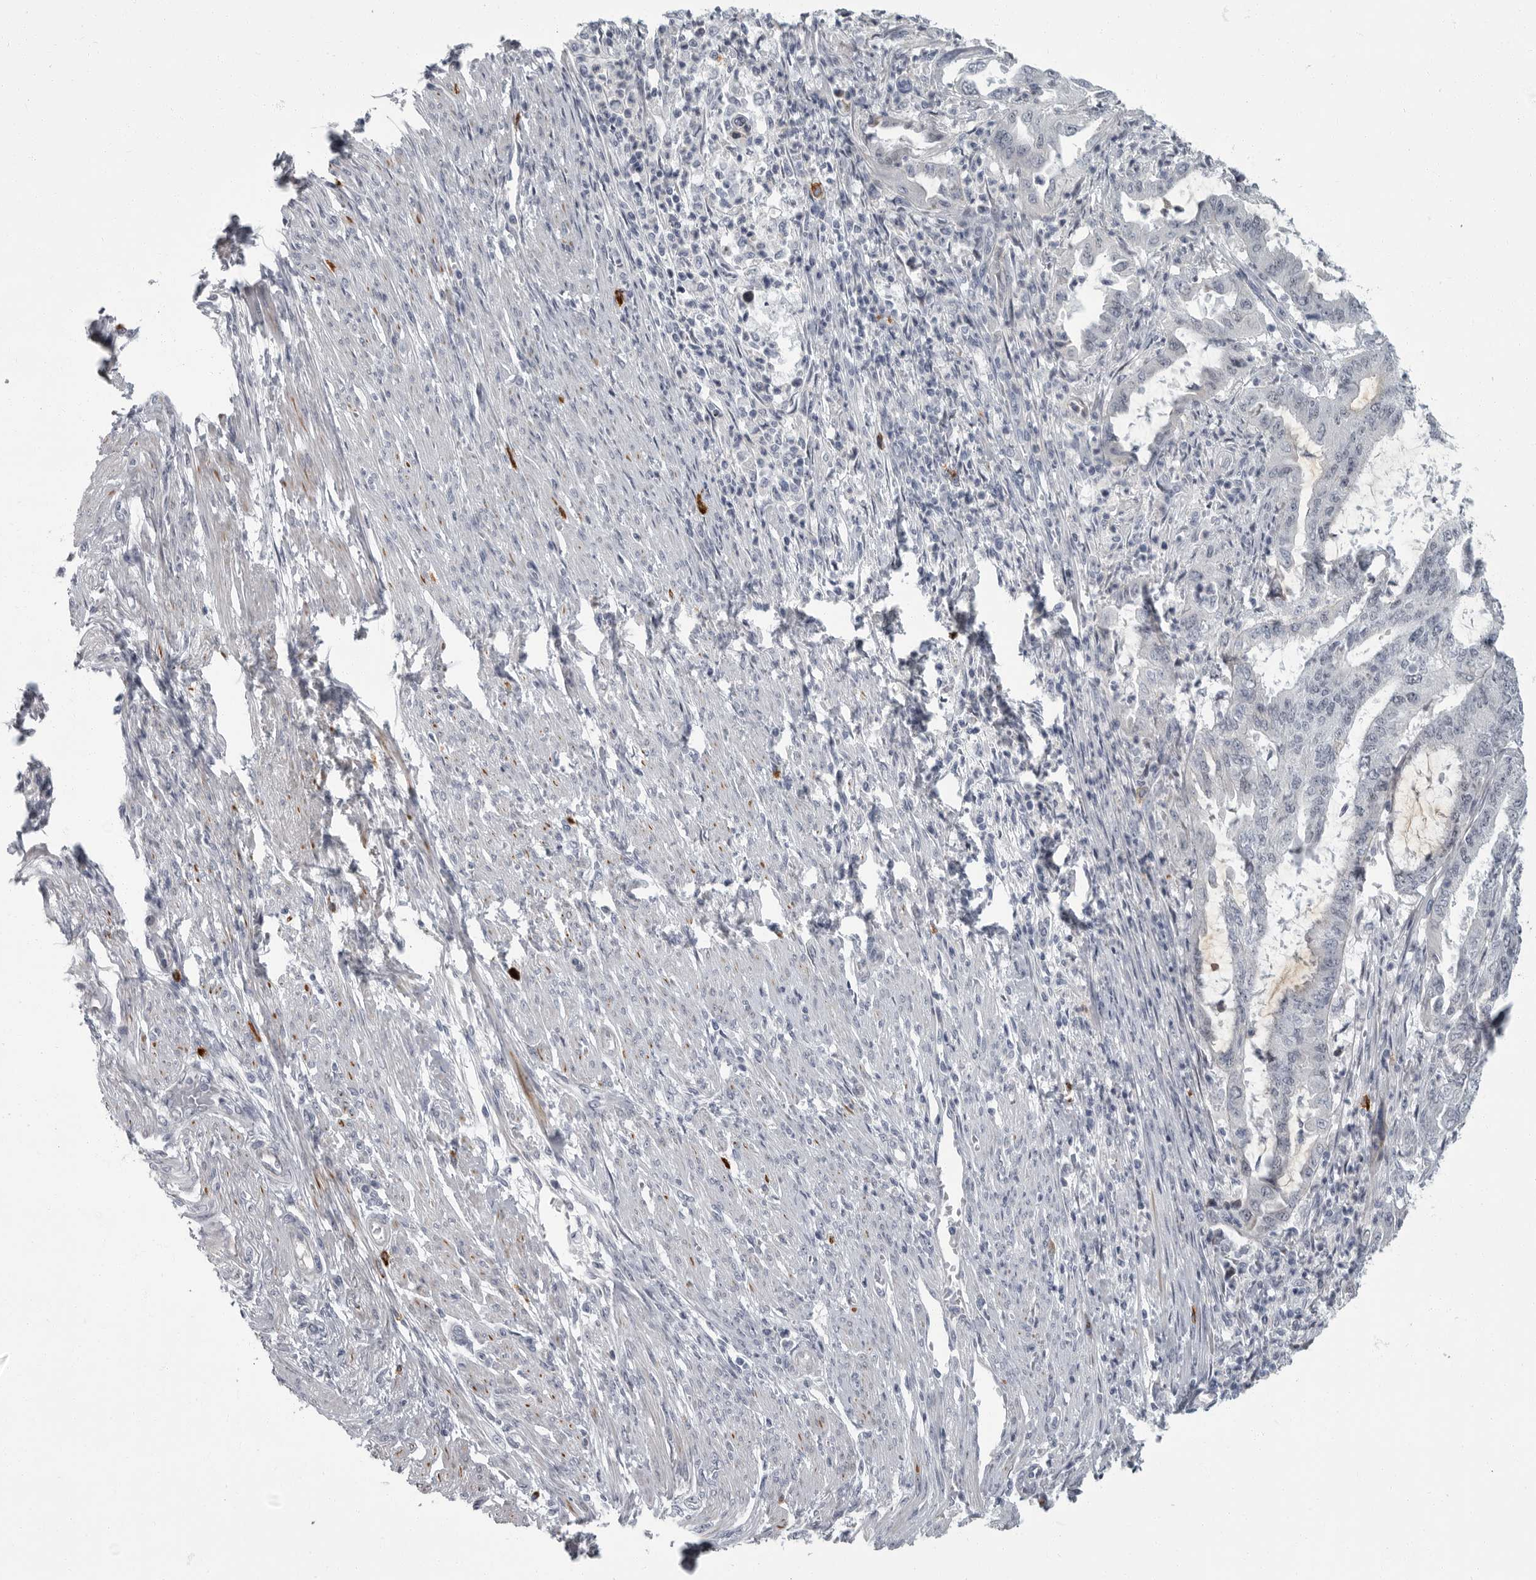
{"staining": {"intensity": "negative", "quantity": "none", "location": "none"}, "tissue": "endometrial cancer", "cell_type": "Tumor cells", "image_type": "cancer", "snomed": [{"axis": "morphology", "description": "Adenocarcinoma, NOS"}, {"axis": "topography", "description": "Endometrium"}], "caption": "Immunohistochemistry (IHC) histopathology image of neoplastic tissue: endometrial cancer (adenocarcinoma) stained with DAB demonstrates no significant protein expression in tumor cells. Brightfield microscopy of immunohistochemistry stained with DAB (3,3'-diaminobenzidine) (brown) and hematoxylin (blue), captured at high magnification.", "gene": "SLC25A39", "patient": {"sex": "female", "age": 51}}